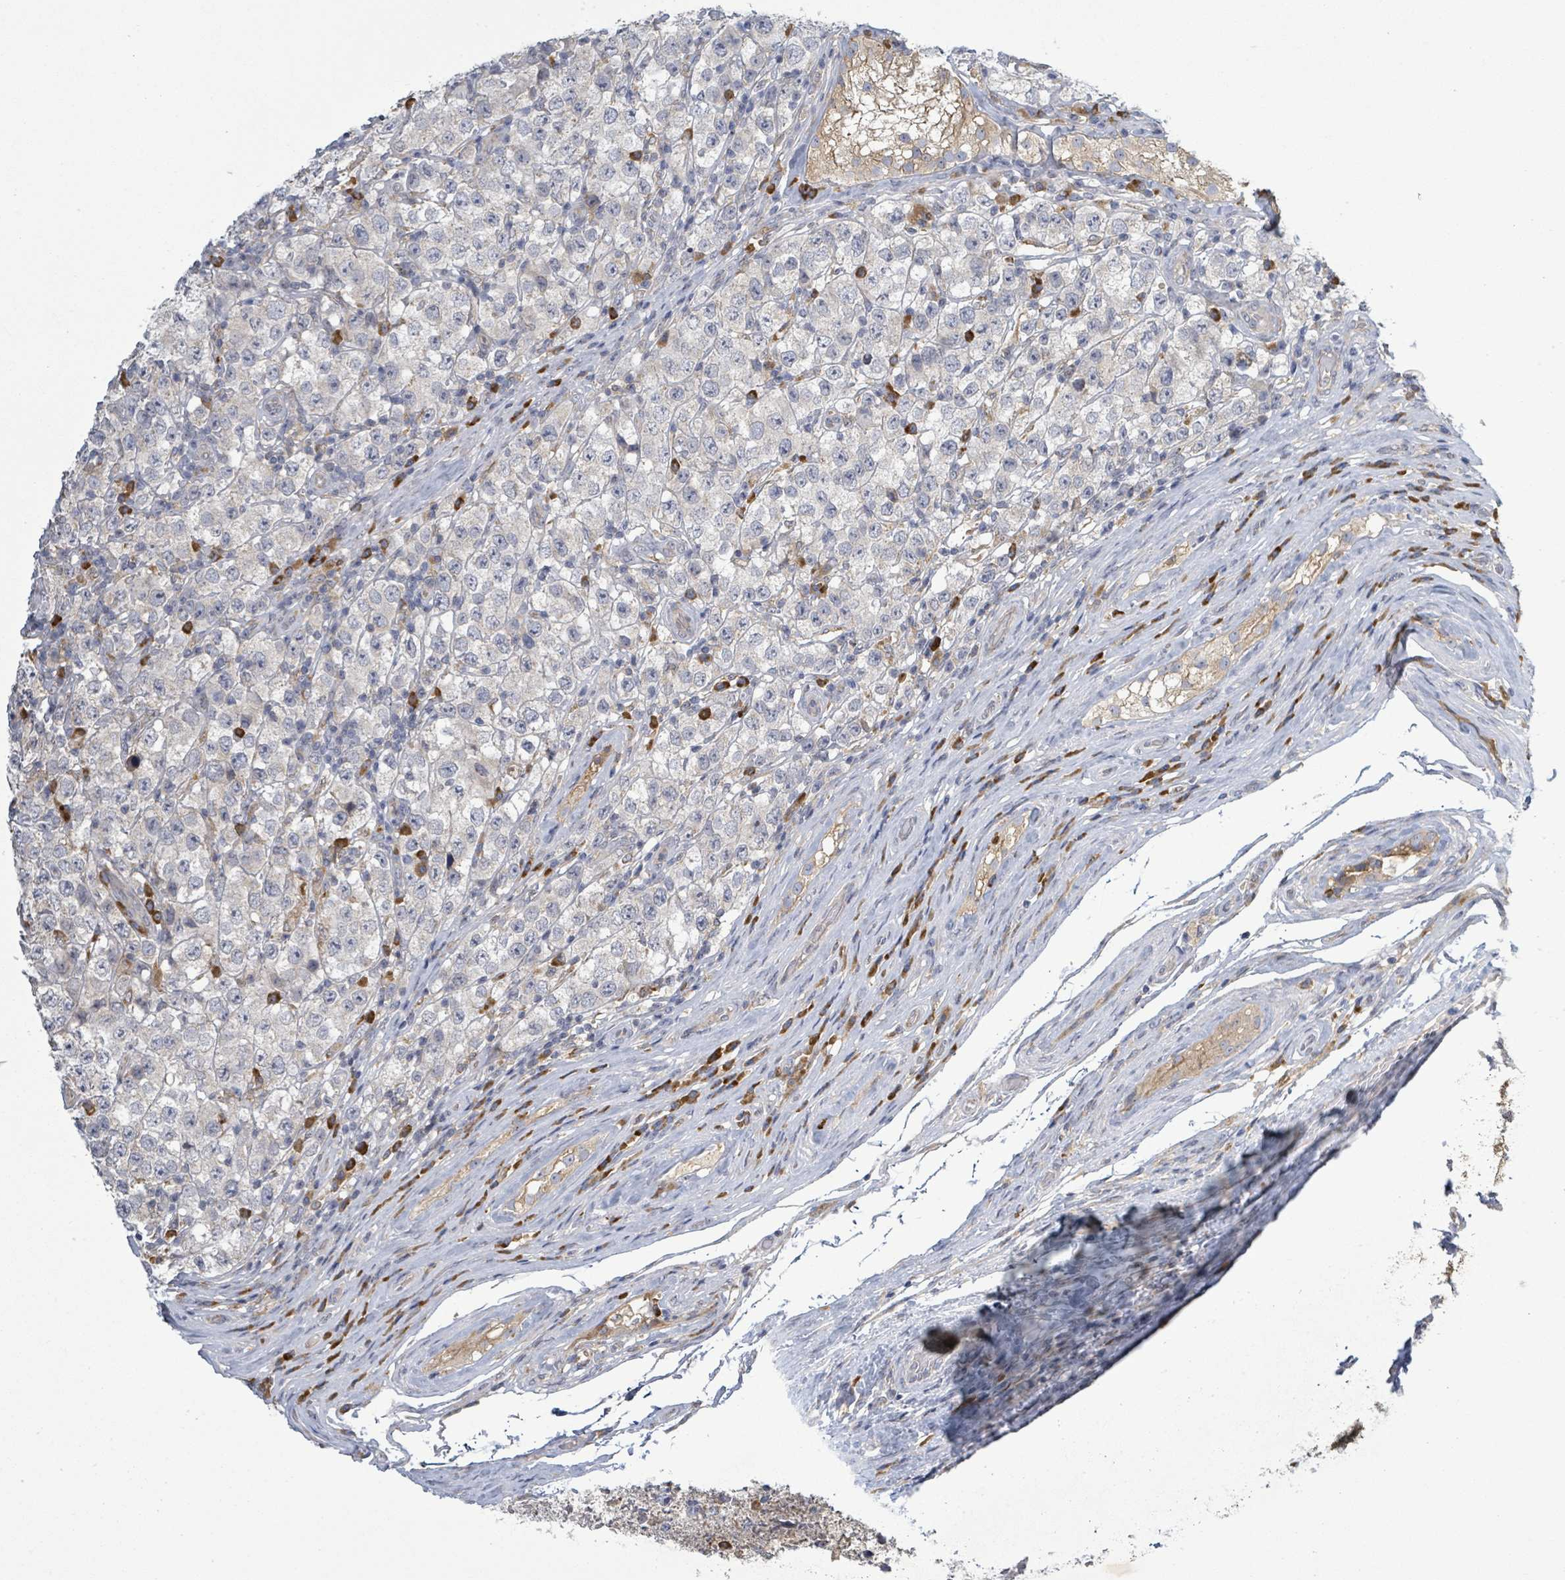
{"staining": {"intensity": "negative", "quantity": "none", "location": "none"}, "tissue": "testis cancer", "cell_type": "Tumor cells", "image_type": "cancer", "snomed": [{"axis": "morphology", "description": "Seminoma, NOS"}, {"axis": "morphology", "description": "Carcinoma, Embryonal, NOS"}, {"axis": "topography", "description": "Testis"}], "caption": "High magnification brightfield microscopy of testis cancer stained with DAB (brown) and counterstained with hematoxylin (blue): tumor cells show no significant expression.", "gene": "ATP13A1", "patient": {"sex": "male", "age": 41}}